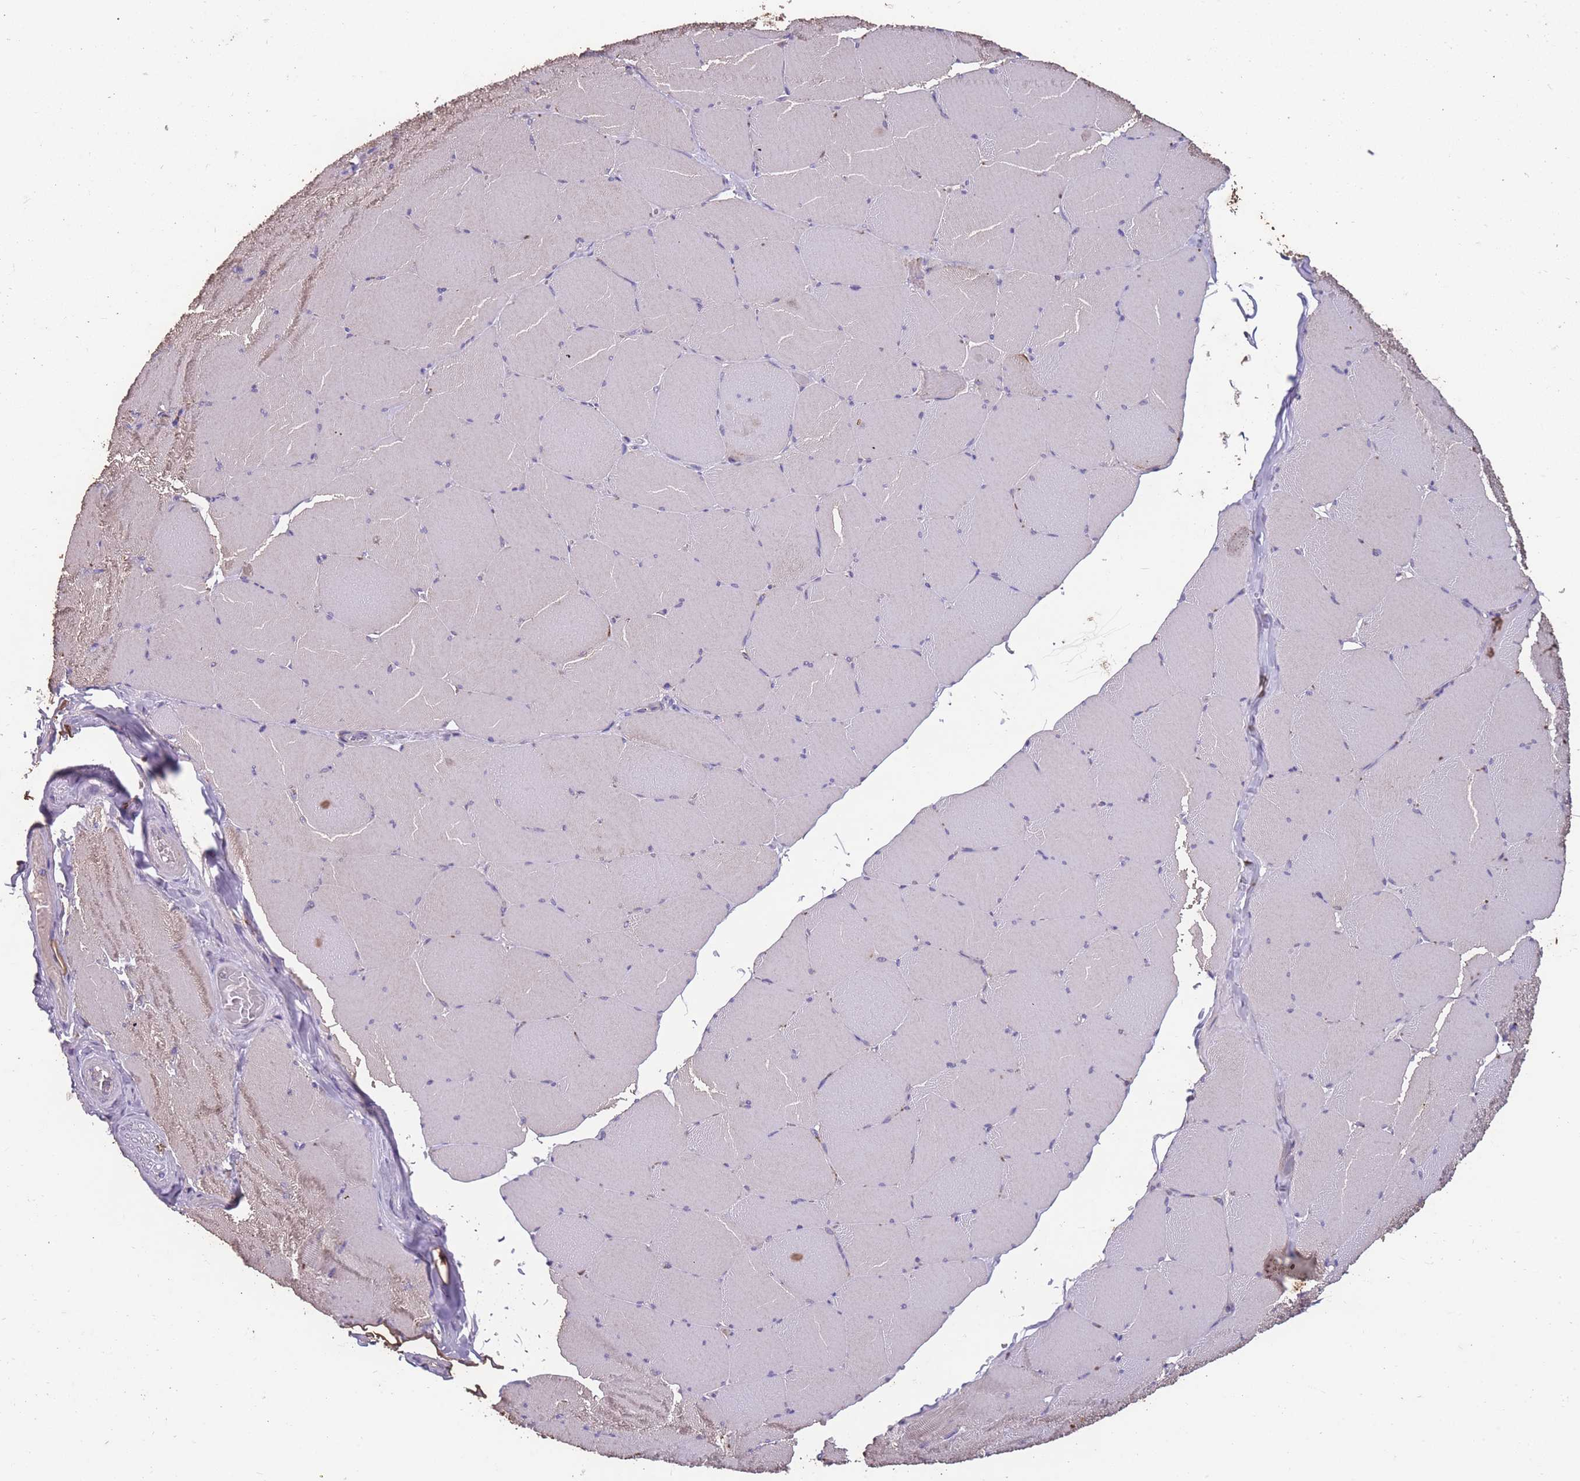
{"staining": {"intensity": "weak", "quantity": "<25%", "location": "cytoplasmic/membranous"}, "tissue": "skeletal muscle", "cell_type": "Myocytes", "image_type": "normal", "snomed": [{"axis": "morphology", "description": "Normal tissue, NOS"}, {"axis": "topography", "description": "Skeletal muscle"}, {"axis": "topography", "description": "Head-Neck"}], "caption": "Immunohistochemistry micrograph of unremarkable human skeletal muscle stained for a protein (brown), which shows no expression in myocytes. Brightfield microscopy of IHC stained with DAB (brown) and hematoxylin (blue), captured at high magnification.", "gene": "STIM2", "patient": {"sex": "male", "age": 66}}